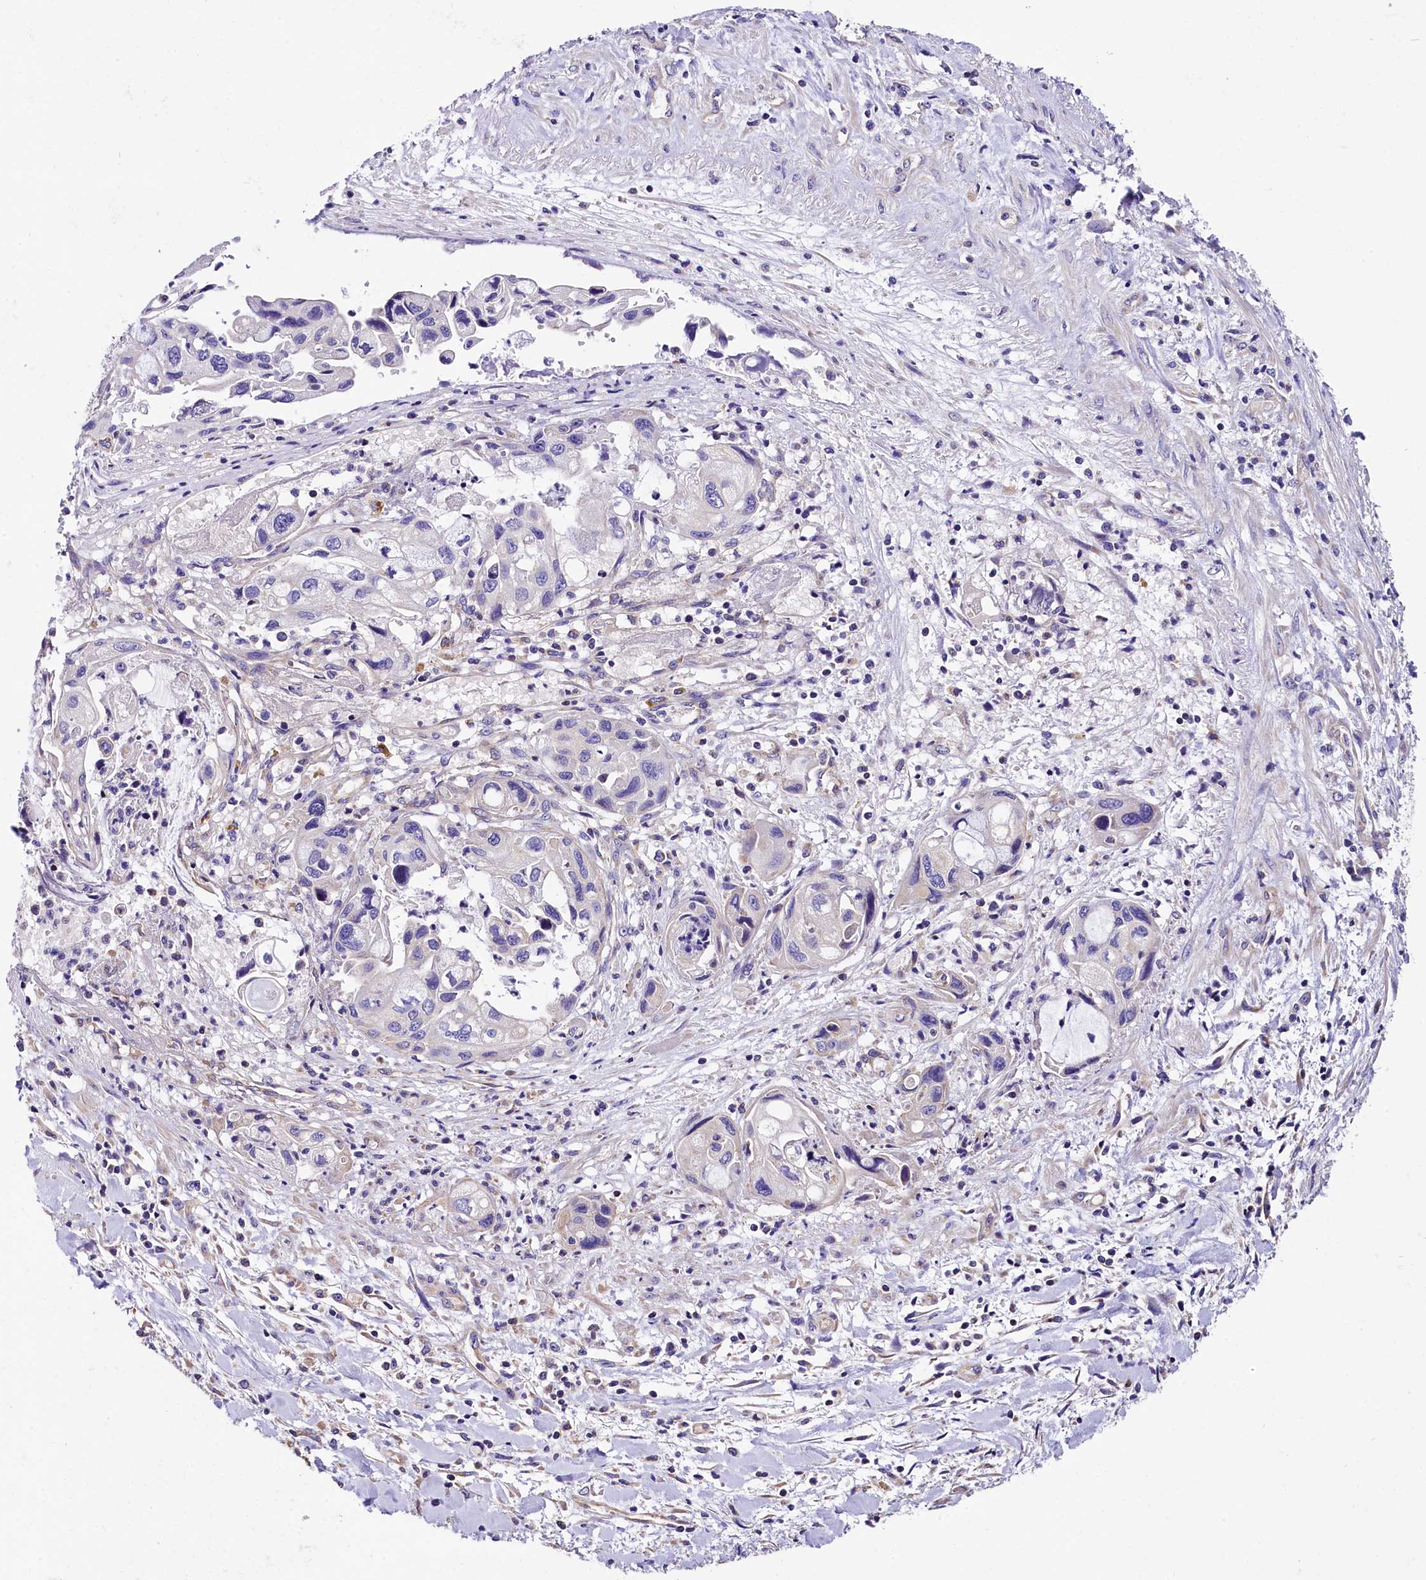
{"staining": {"intensity": "negative", "quantity": "none", "location": "none"}, "tissue": "pancreatic cancer", "cell_type": "Tumor cells", "image_type": "cancer", "snomed": [{"axis": "morphology", "description": "Adenocarcinoma, NOS"}, {"axis": "topography", "description": "Pancreas"}], "caption": "Immunohistochemical staining of human pancreatic cancer (adenocarcinoma) demonstrates no significant staining in tumor cells.", "gene": "ACAA2", "patient": {"sex": "female", "age": 50}}